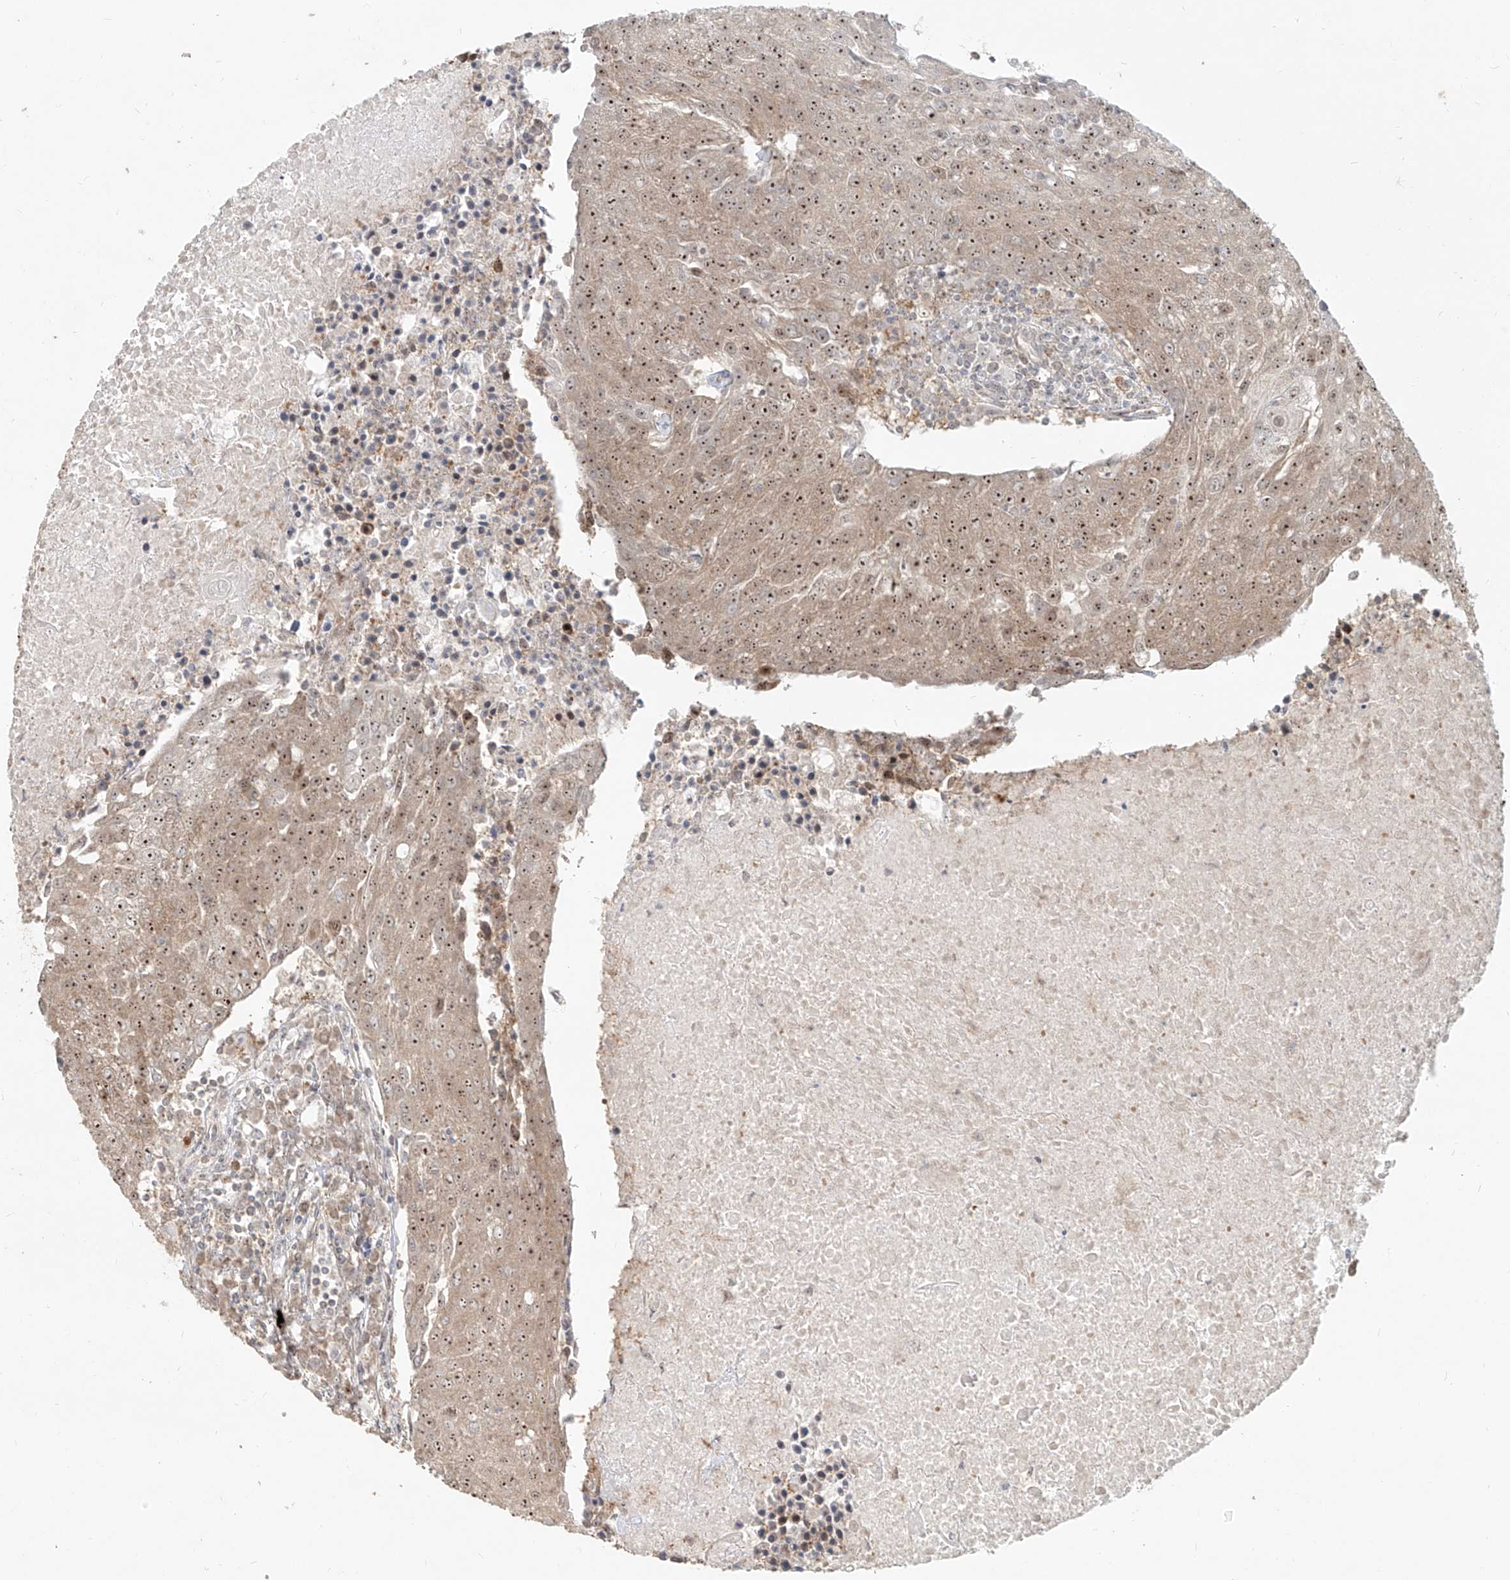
{"staining": {"intensity": "moderate", "quantity": ">75%", "location": "cytoplasmic/membranous,nuclear"}, "tissue": "urothelial cancer", "cell_type": "Tumor cells", "image_type": "cancer", "snomed": [{"axis": "morphology", "description": "Urothelial carcinoma, High grade"}, {"axis": "topography", "description": "Urinary bladder"}], "caption": "Urothelial carcinoma (high-grade) stained with a brown dye exhibits moderate cytoplasmic/membranous and nuclear positive staining in approximately >75% of tumor cells.", "gene": "BYSL", "patient": {"sex": "female", "age": 85}}